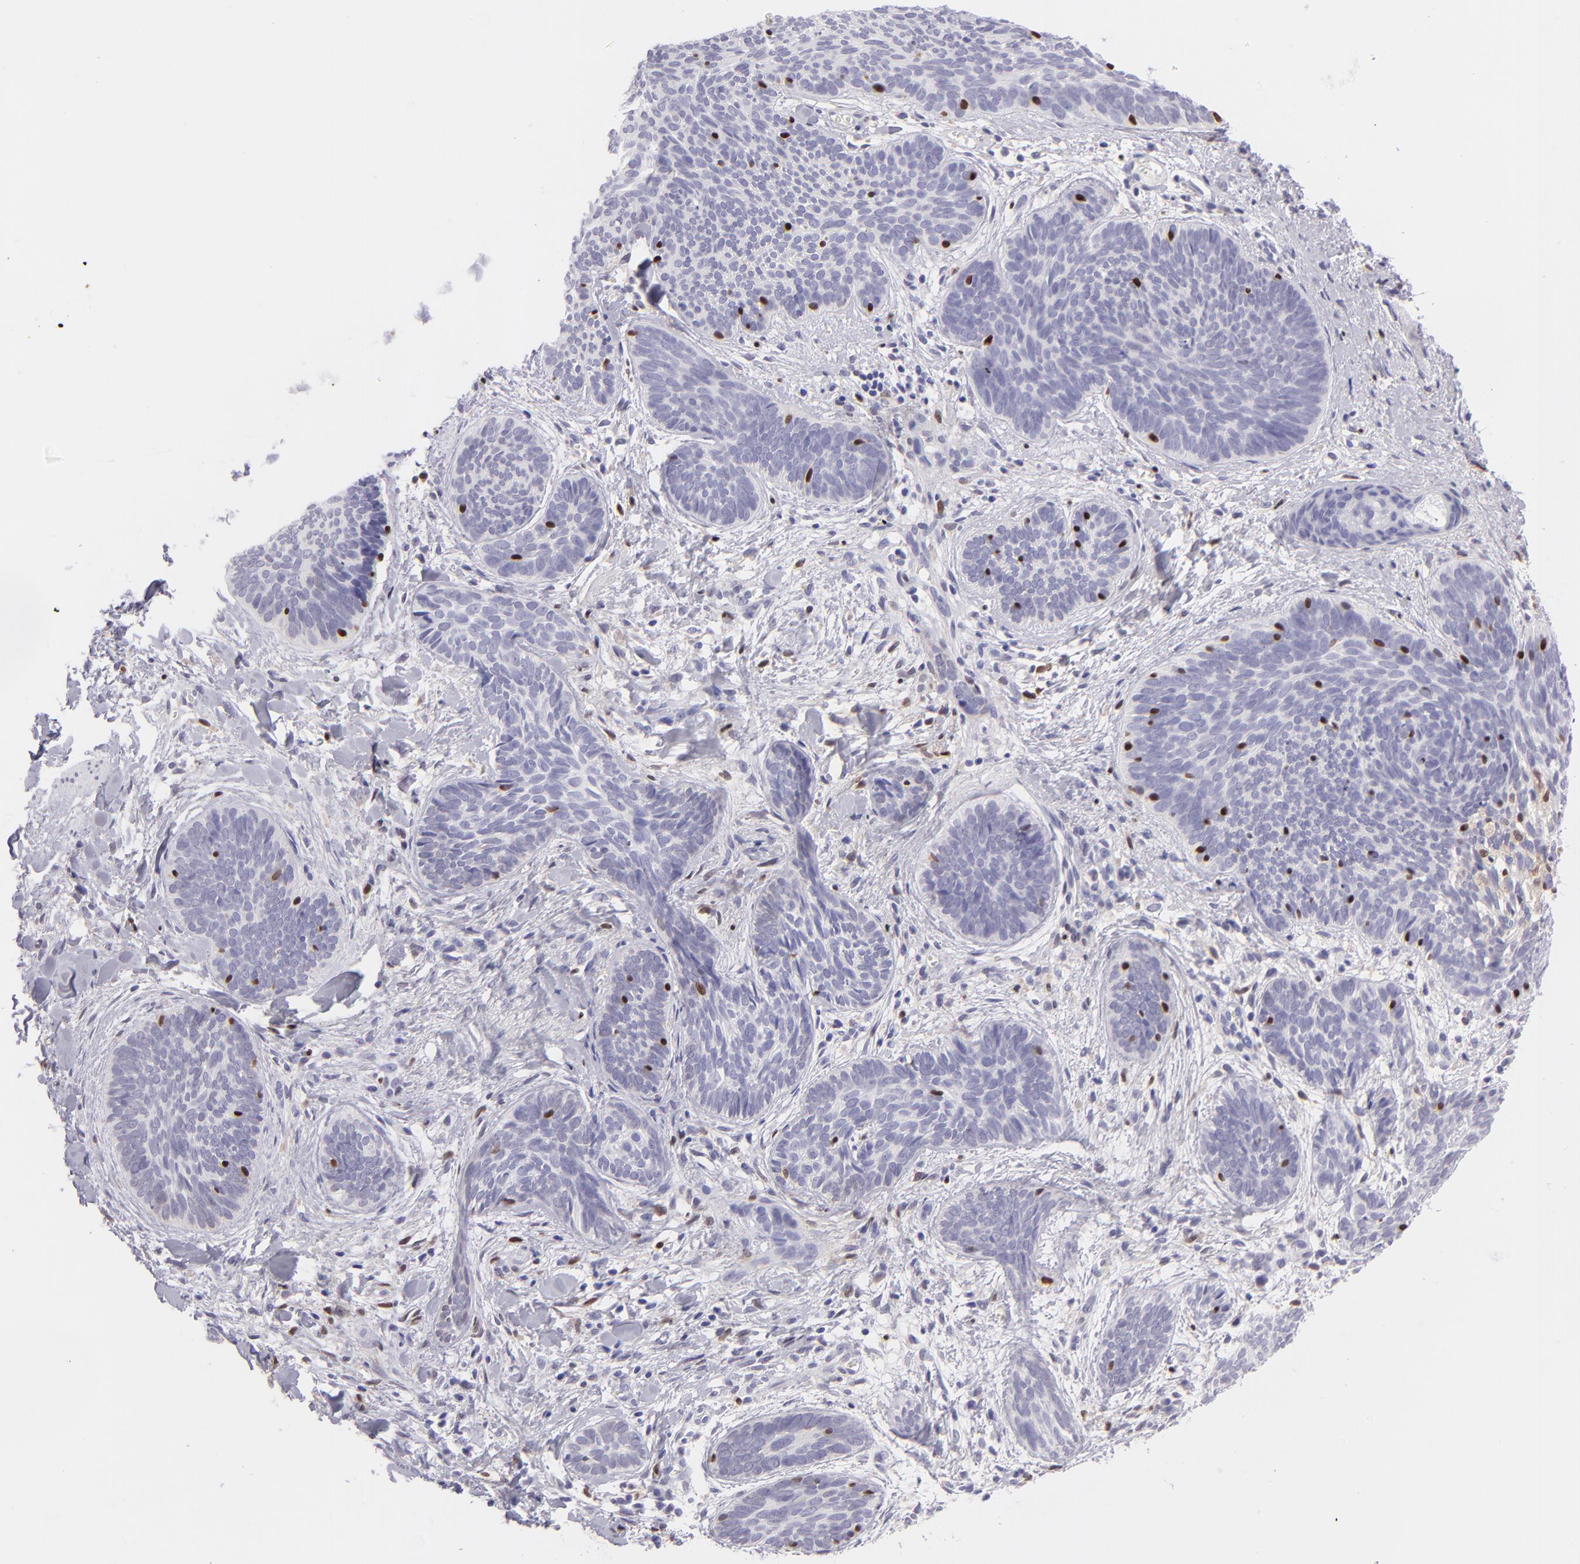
{"staining": {"intensity": "negative", "quantity": "none", "location": "none"}, "tissue": "skin cancer", "cell_type": "Tumor cells", "image_type": "cancer", "snomed": [{"axis": "morphology", "description": "Basal cell carcinoma"}, {"axis": "topography", "description": "Skin"}], "caption": "Immunohistochemistry histopathology image of human basal cell carcinoma (skin) stained for a protein (brown), which reveals no staining in tumor cells. (IHC, brightfield microscopy, high magnification).", "gene": "MITF", "patient": {"sex": "female", "age": 81}}